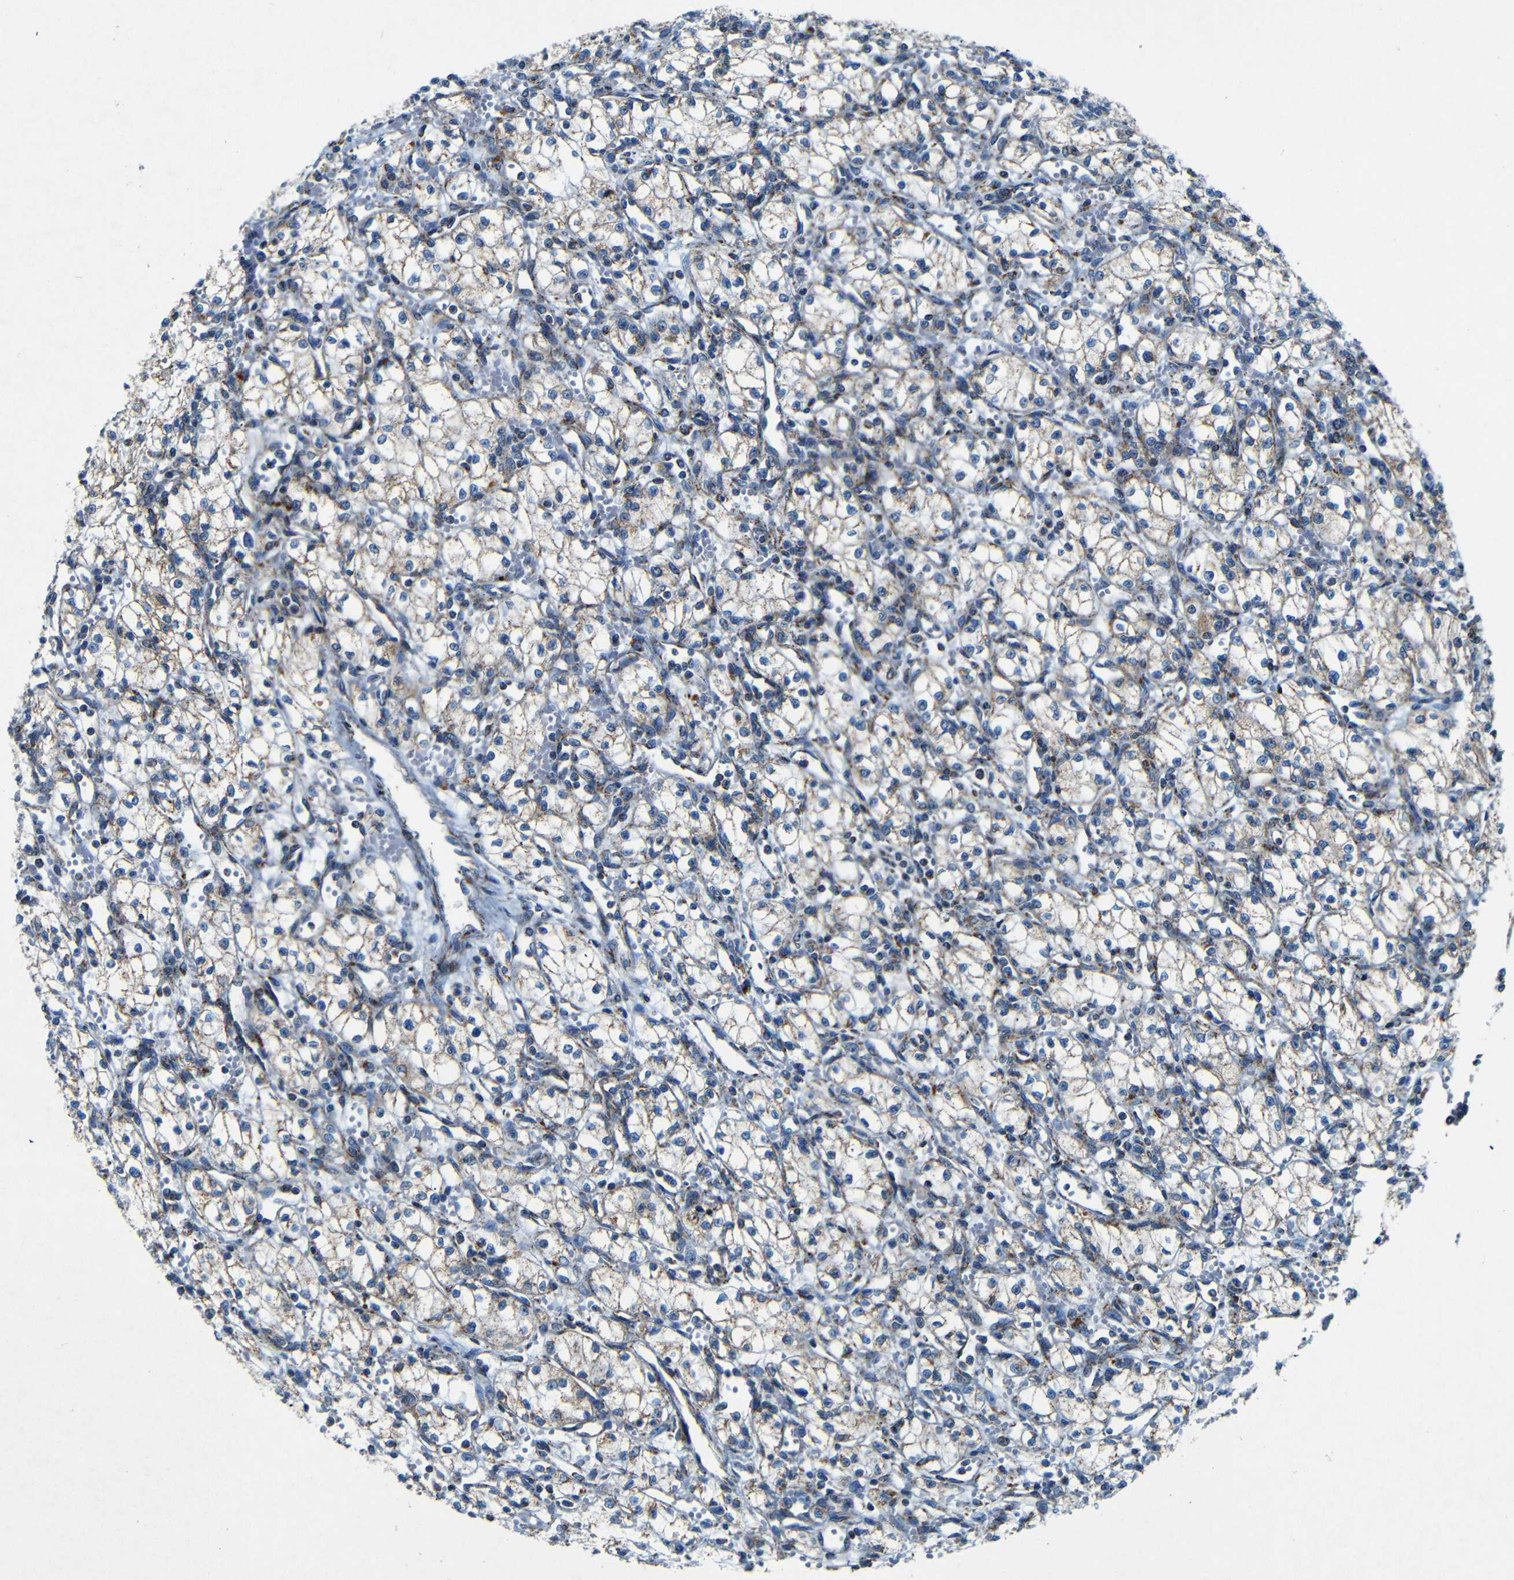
{"staining": {"intensity": "weak", "quantity": ">75%", "location": "cytoplasmic/membranous"}, "tissue": "renal cancer", "cell_type": "Tumor cells", "image_type": "cancer", "snomed": [{"axis": "morphology", "description": "Normal tissue, NOS"}, {"axis": "morphology", "description": "Adenocarcinoma, NOS"}, {"axis": "topography", "description": "Kidney"}], "caption": "Immunohistochemistry (IHC) (DAB (3,3'-diaminobenzidine)) staining of human adenocarcinoma (renal) displays weak cytoplasmic/membranous protein expression in approximately >75% of tumor cells.", "gene": "WSCD2", "patient": {"sex": "male", "age": 59}}